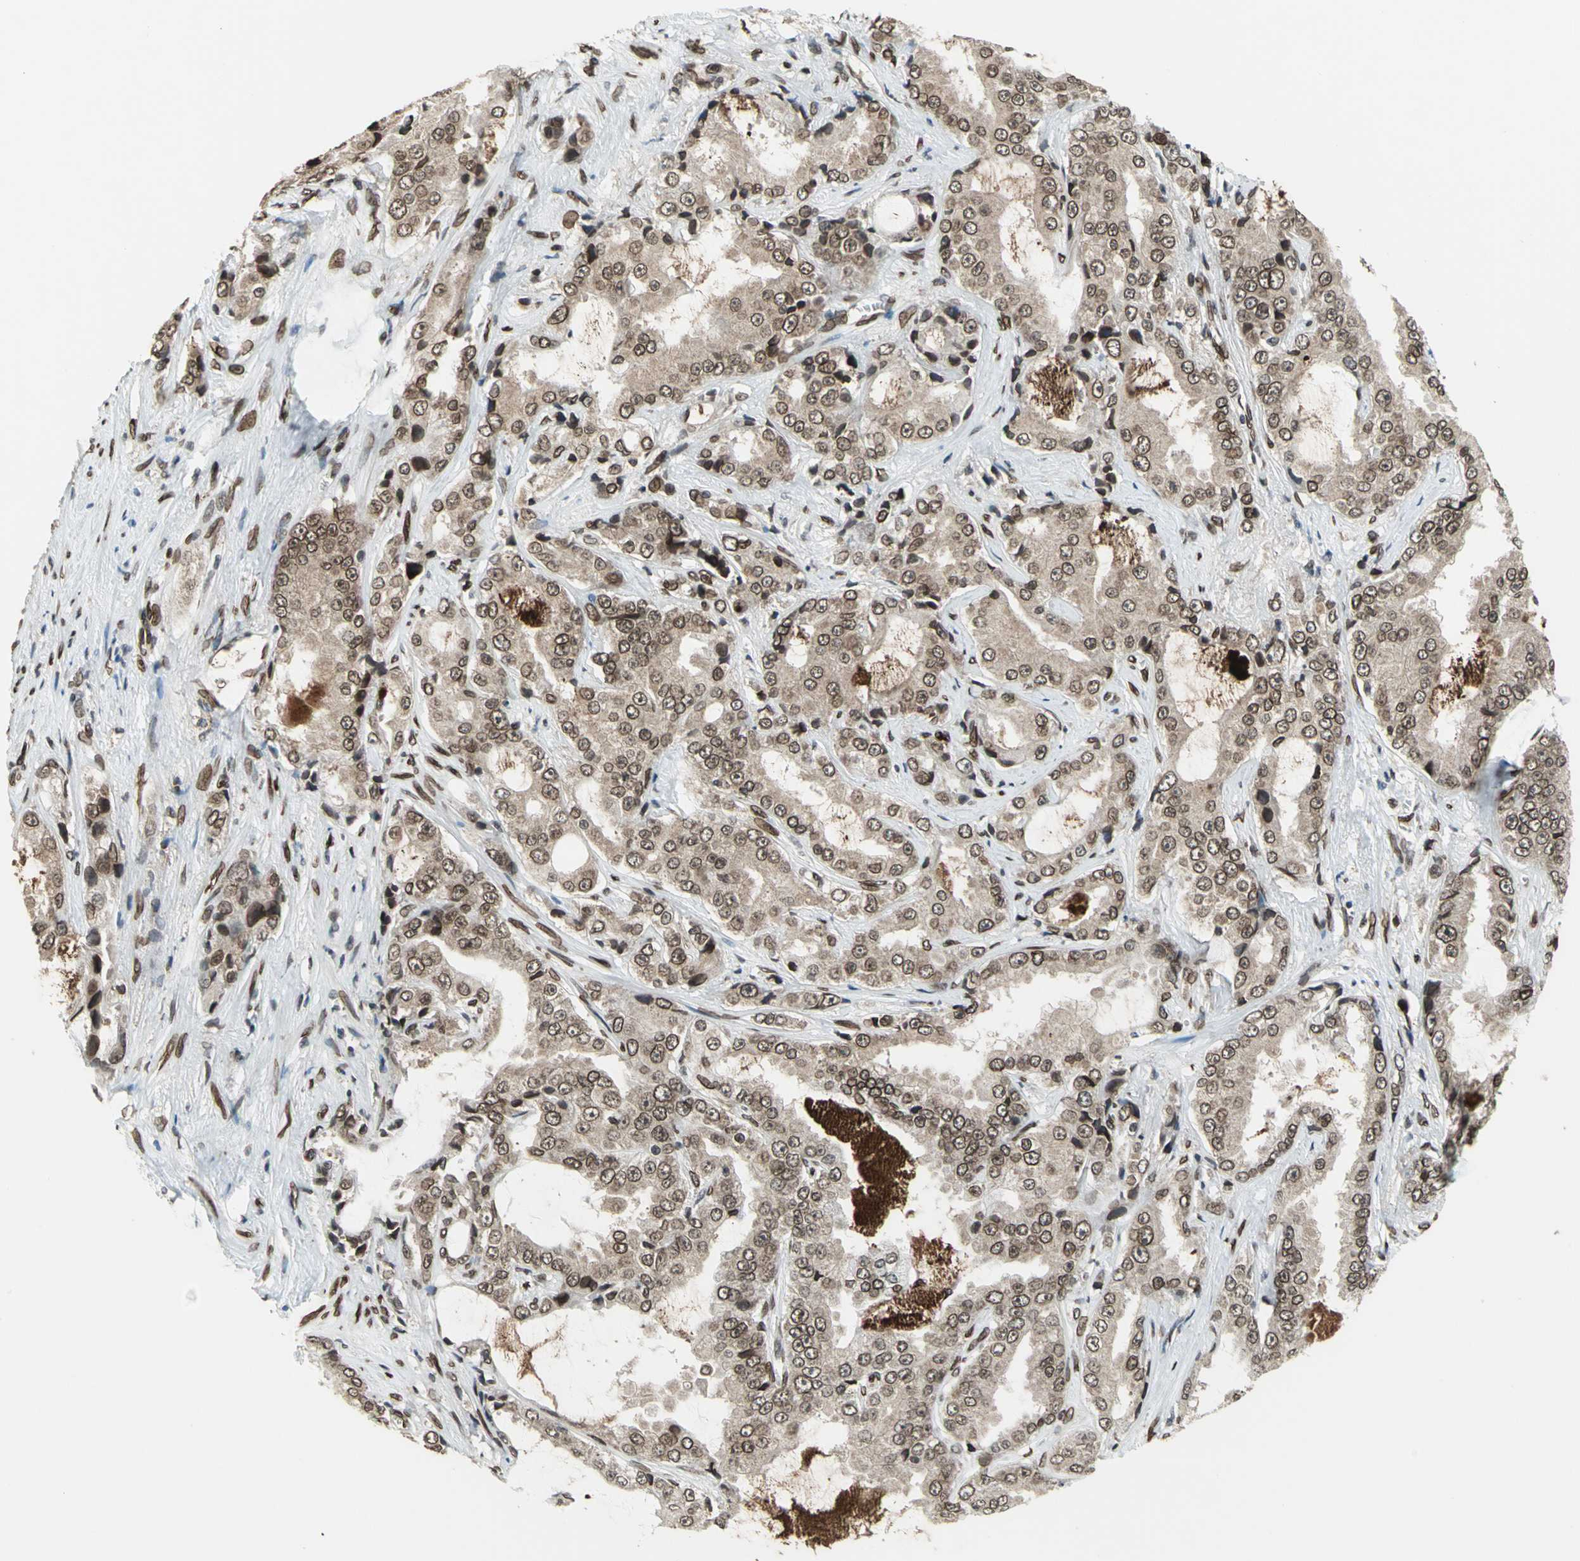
{"staining": {"intensity": "strong", "quantity": ">75%", "location": "cytoplasmic/membranous,nuclear"}, "tissue": "prostate cancer", "cell_type": "Tumor cells", "image_type": "cancer", "snomed": [{"axis": "morphology", "description": "Adenocarcinoma, High grade"}, {"axis": "topography", "description": "Prostate"}], "caption": "A high-resolution histopathology image shows immunohistochemistry staining of prostate cancer (adenocarcinoma (high-grade)), which reveals strong cytoplasmic/membranous and nuclear expression in approximately >75% of tumor cells.", "gene": "ISY1", "patient": {"sex": "male", "age": 73}}